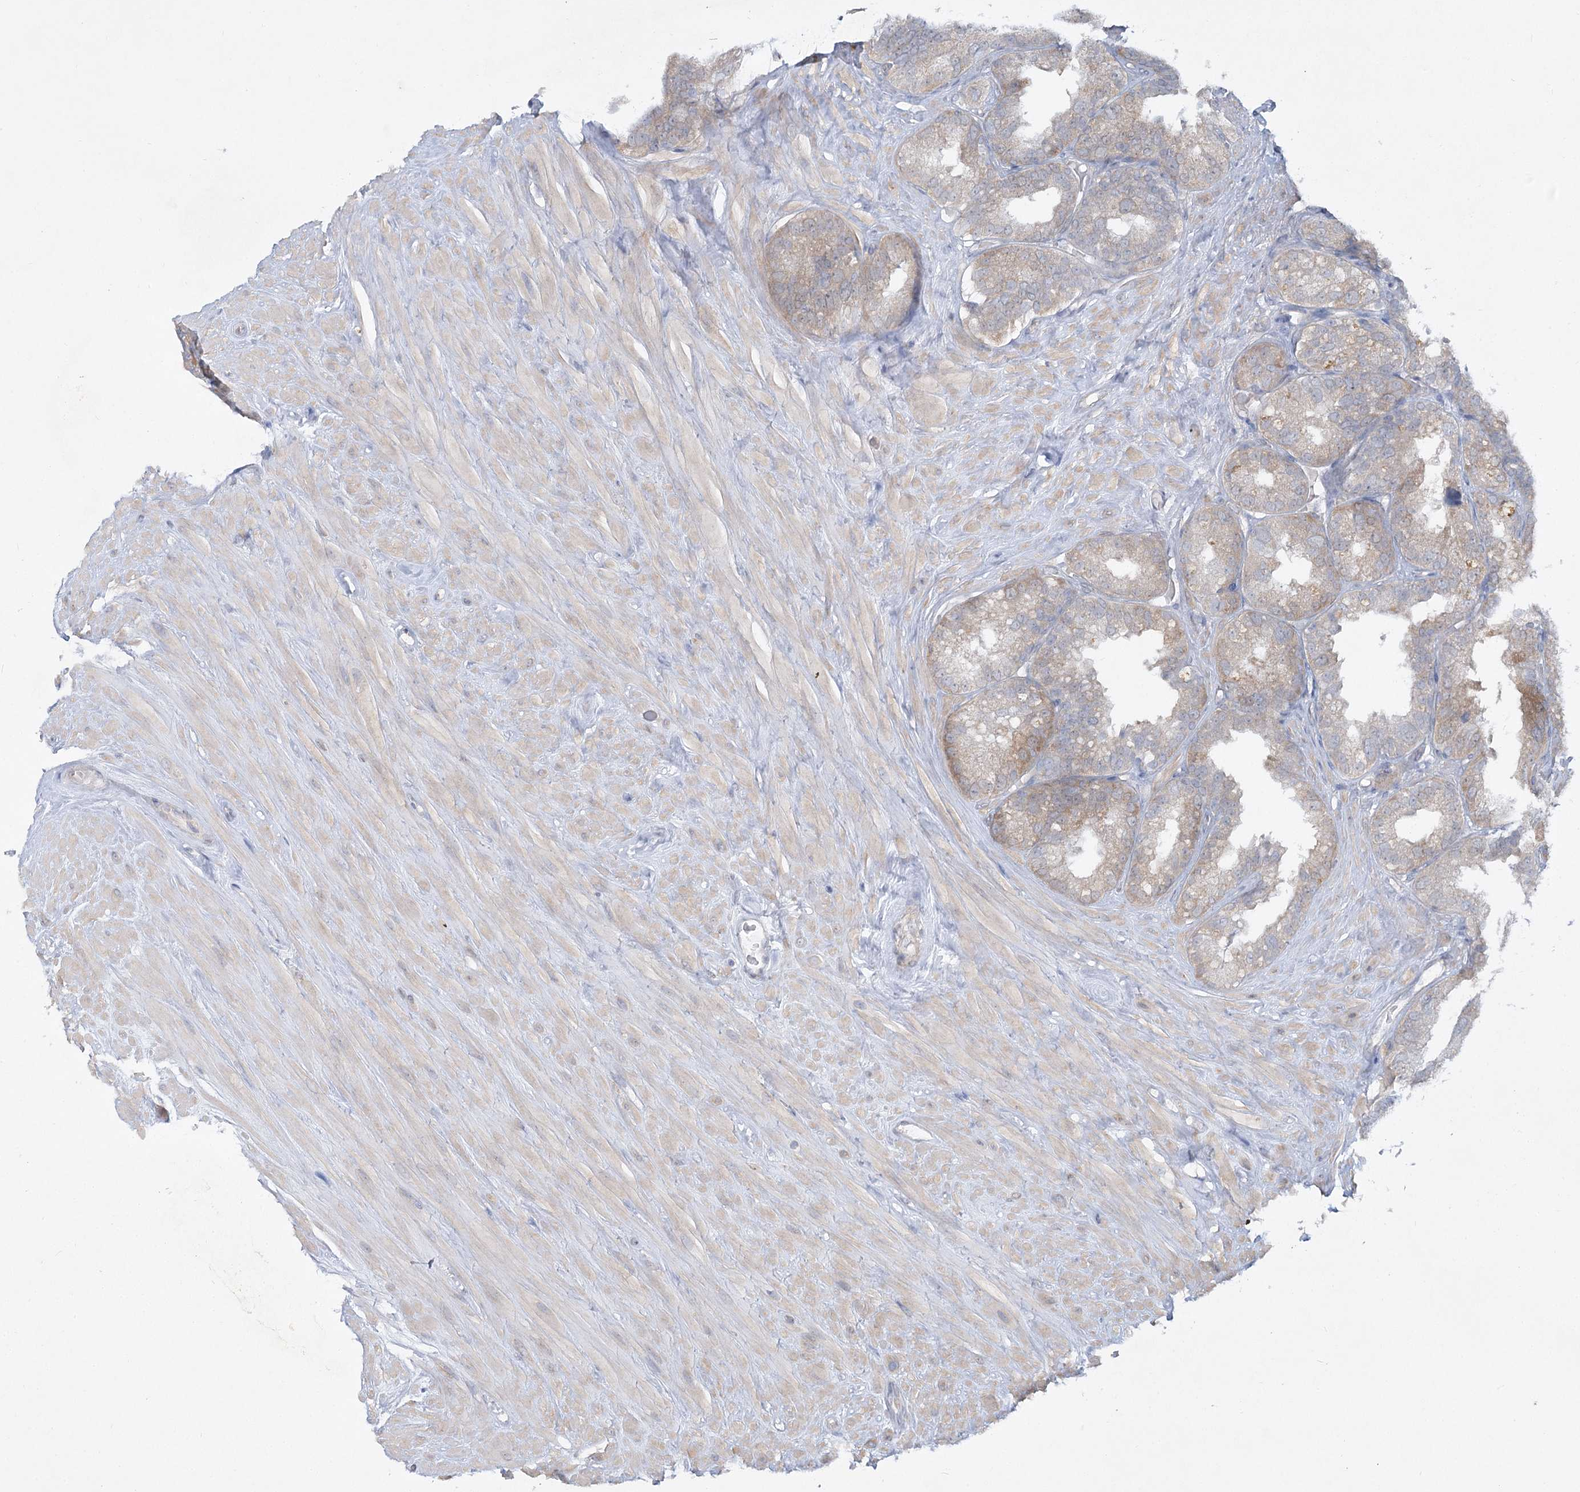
{"staining": {"intensity": "moderate", "quantity": "<25%", "location": "cytoplasmic/membranous"}, "tissue": "seminal vesicle", "cell_type": "Glandular cells", "image_type": "normal", "snomed": [{"axis": "morphology", "description": "Normal tissue, NOS"}, {"axis": "topography", "description": "Seminal veicle"}], "caption": "A micrograph of seminal vesicle stained for a protein displays moderate cytoplasmic/membranous brown staining in glandular cells.", "gene": "AAMDC", "patient": {"sex": "male", "age": 80}}